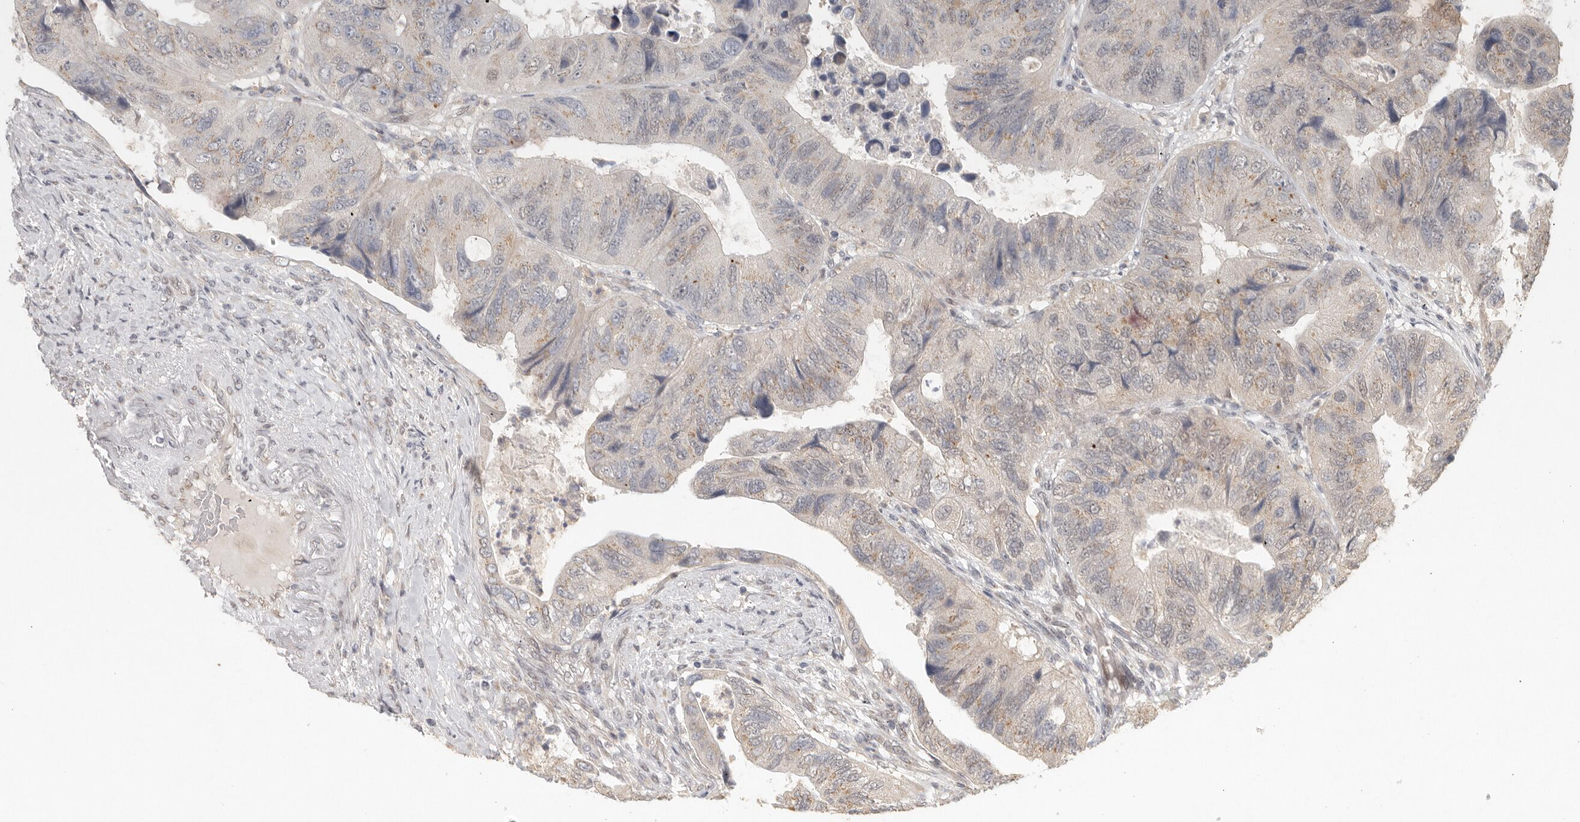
{"staining": {"intensity": "weak", "quantity": "25%-75%", "location": "cytoplasmic/membranous"}, "tissue": "colorectal cancer", "cell_type": "Tumor cells", "image_type": "cancer", "snomed": [{"axis": "morphology", "description": "Adenocarcinoma, NOS"}, {"axis": "topography", "description": "Rectum"}], "caption": "This micrograph exhibits immunohistochemistry (IHC) staining of human colorectal cancer, with low weak cytoplasmic/membranous expression in about 25%-75% of tumor cells.", "gene": "LRRC75A", "patient": {"sex": "male", "age": 63}}